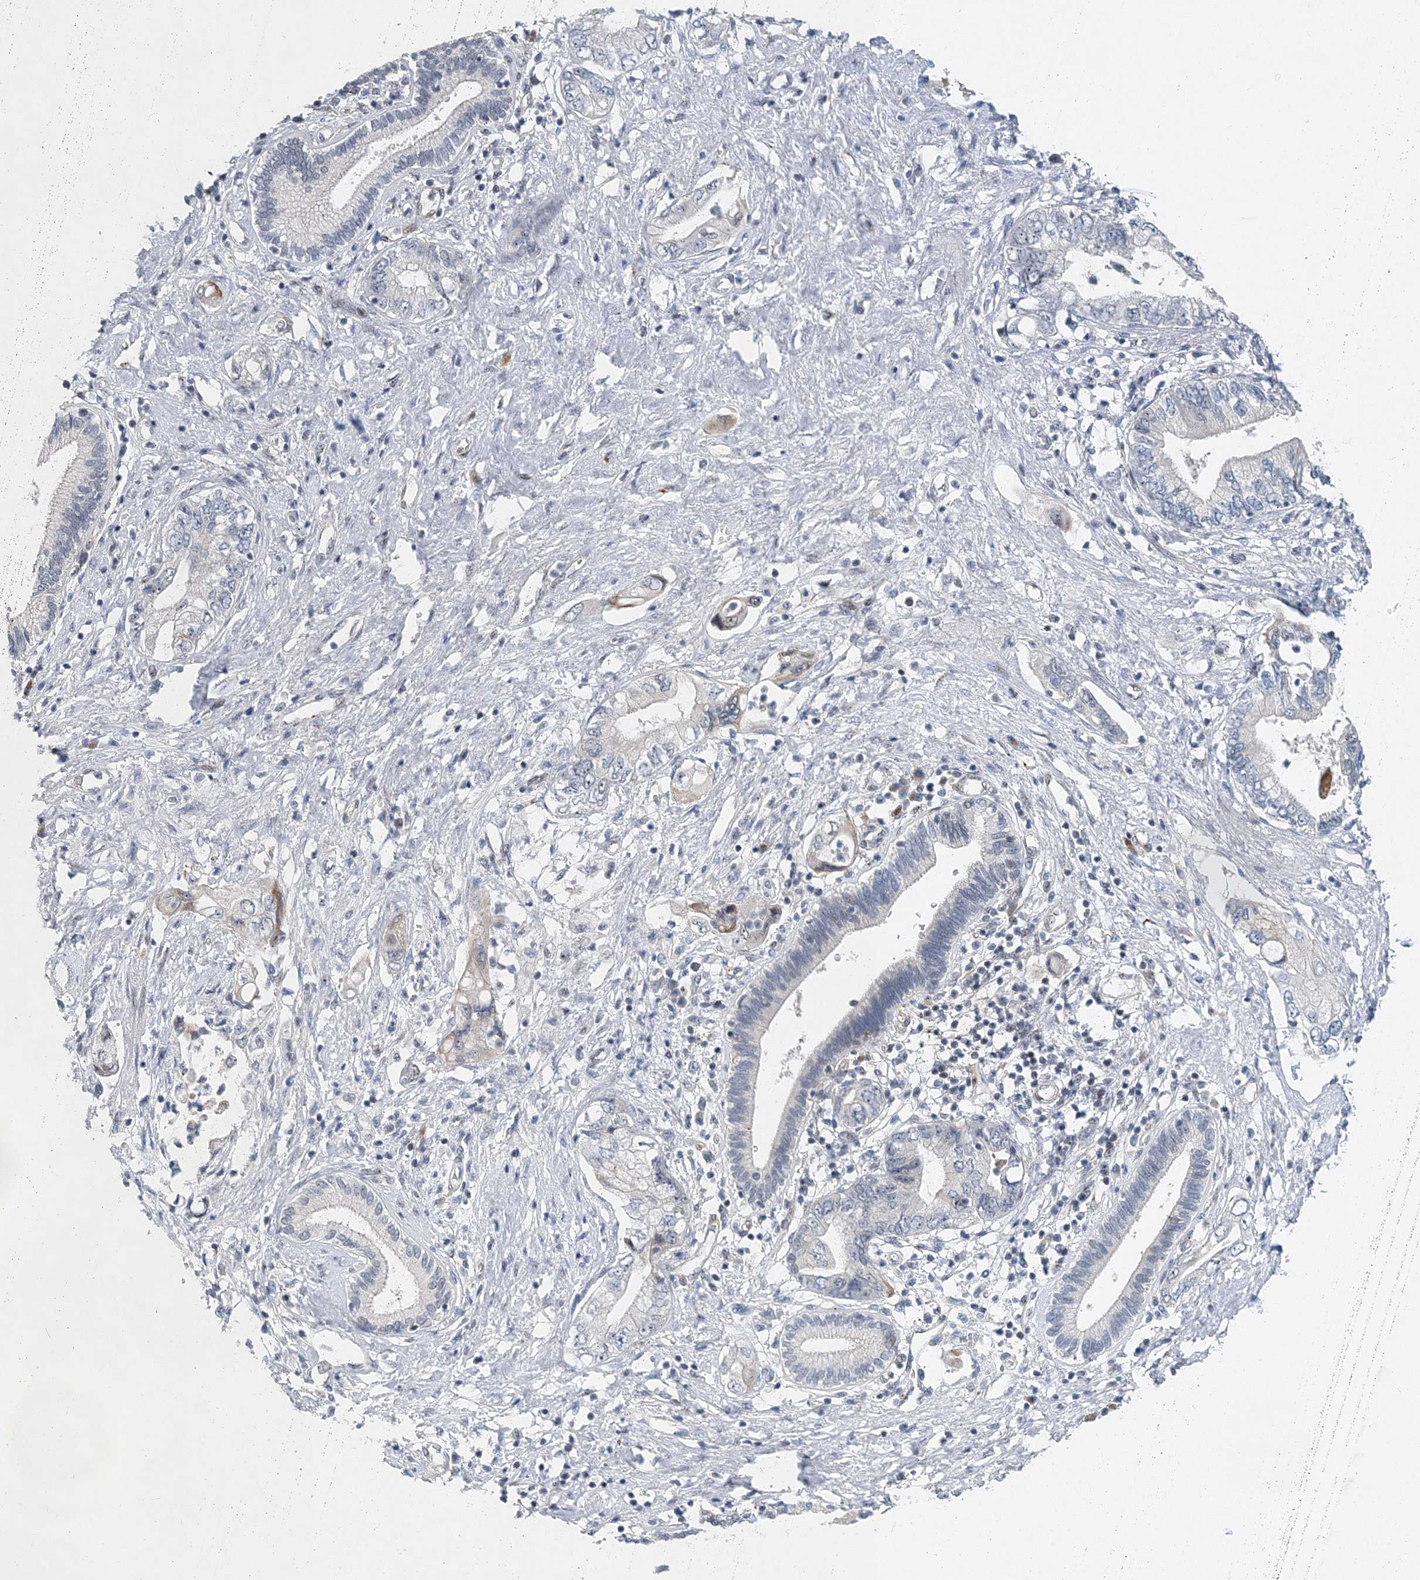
{"staining": {"intensity": "negative", "quantity": "none", "location": "none"}, "tissue": "pancreatic cancer", "cell_type": "Tumor cells", "image_type": "cancer", "snomed": [{"axis": "morphology", "description": "Adenocarcinoma, NOS"}, {"axis": "topography", "description": "Pancreas"}], "caption": "Immunohistochemistry (IHC) histopathology image of neoplastic tissue: adenocarcinoma (pancreatic) stained with DAB (3,3'-diaminobenzidine) exhibits no significant protein staining in tumor cells. (Brightfield microscopy of DAB IHC at high magnification).", "gene": "UIMC1", "patient": {"sex": "female", "age": 73}}